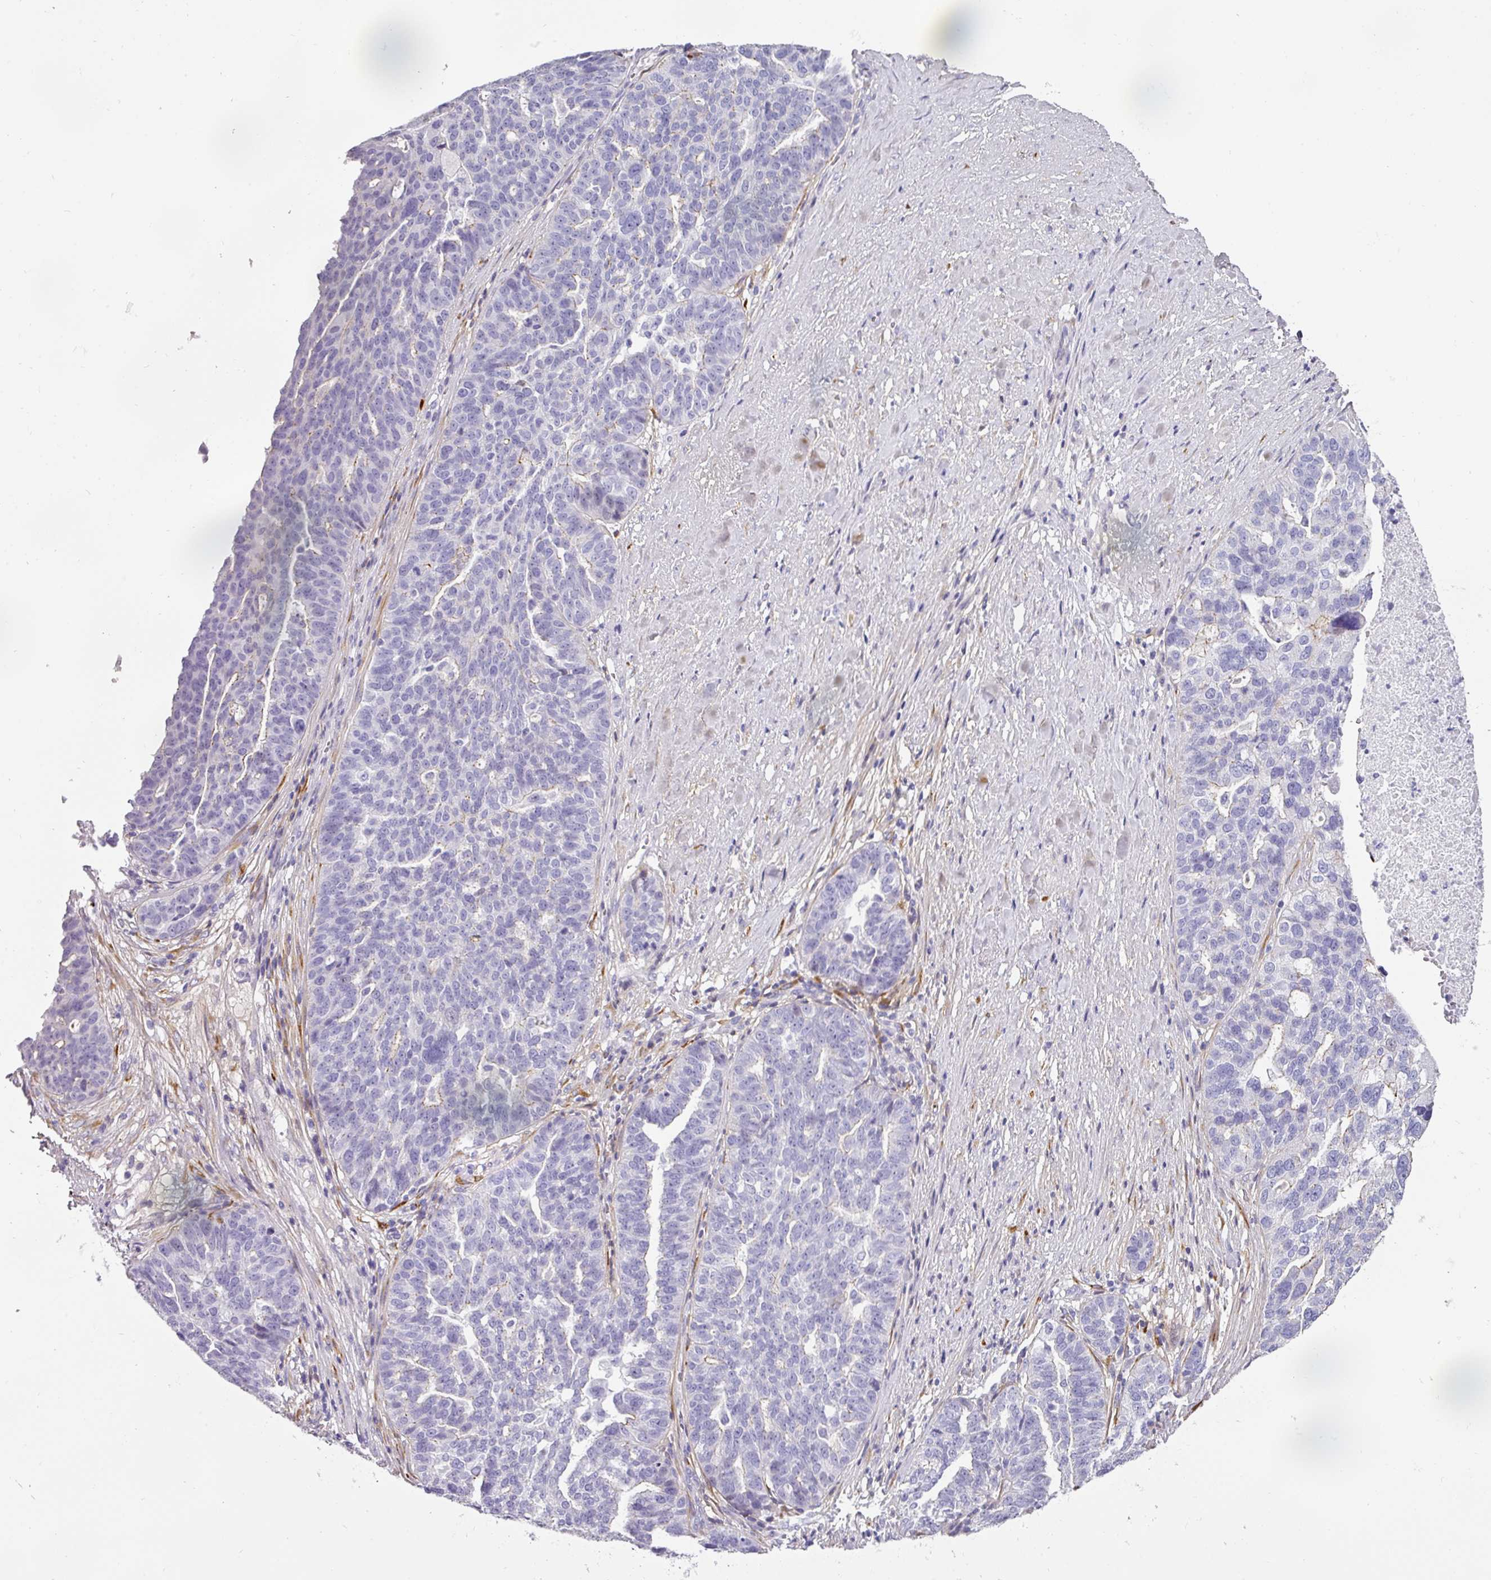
{"staining": {"intensity": "negative", "quantity": "none", "location": "none"}, "tissue": "ovarian cancer", "cell_type": "Tumor cells", "image_type": "cancer", "snomed": [{"axis": "morphology", "description": "Cystadenocarcinoma, serous, NOS"}, {"axis": "topography", "description": "Ovary"}], "caption": "Protein analysis of ovarian serous cystadenocarcinoma demonstrates no significant expression in tumor cells.", "gene": "ANKRD29", "patient": {"sex": "female", "age": 59}}